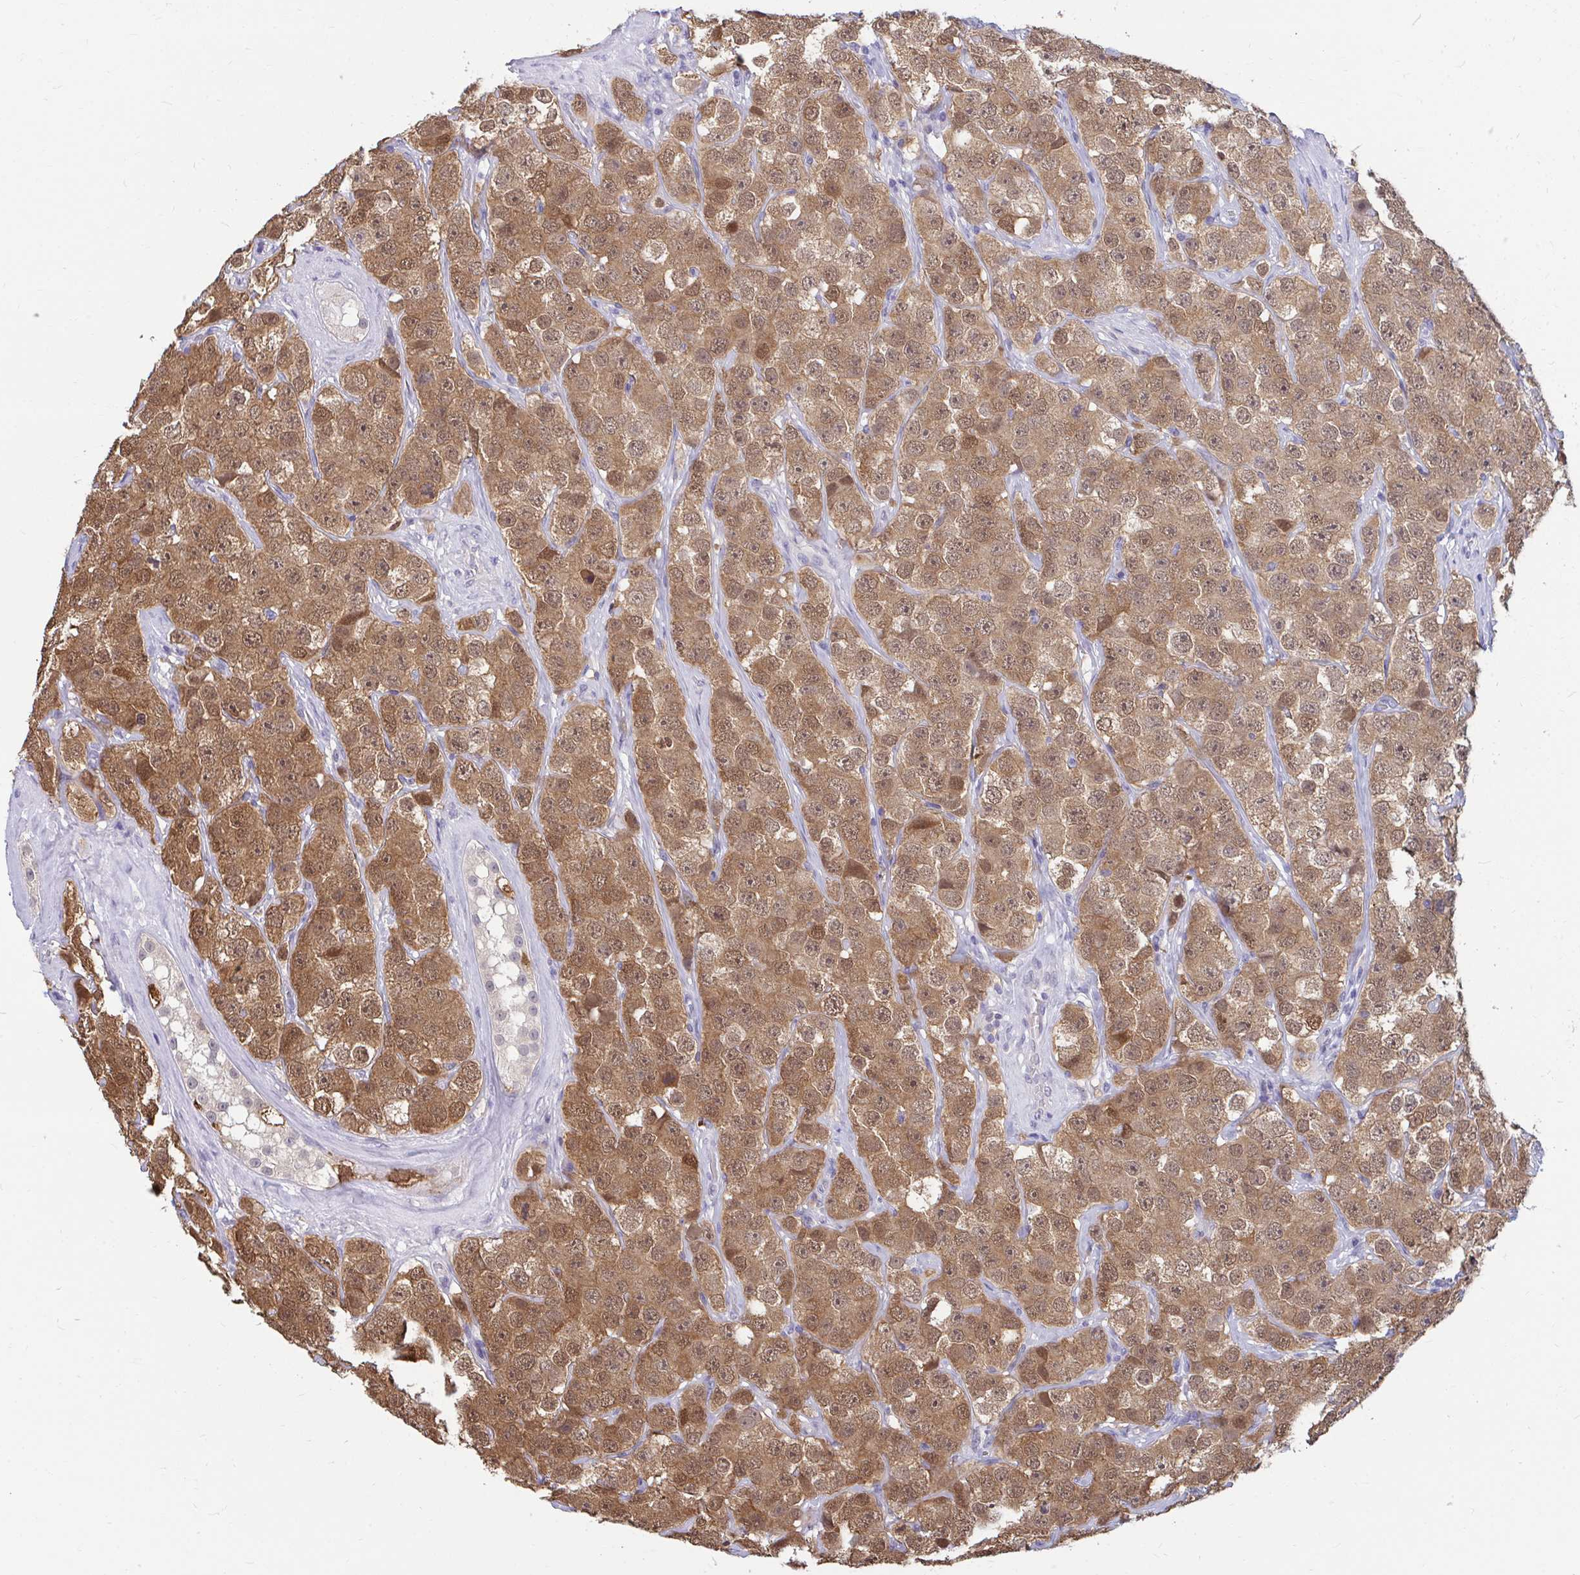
{"staining": {"intensity": "moderate", "quantity": ">75%", "location": "cytoplasmic/membranous,nuclear"}, "tissue": "testis cancer", "cell_type": "Tumor cells", "image_type": "cancer", "snomed": [{"axis": "morphology", "description": "Seminoma, NOS"}, {"axis": "topography", "description": "Testis"}], "caption": "Tumor cells show medium levels of moderate cytoplasmic/membranous and nuclear positivity in approximately >75% of cells in human testis cancer.", "gene": "CSE1L", "patient": {"sex": "male", "age": 28}}